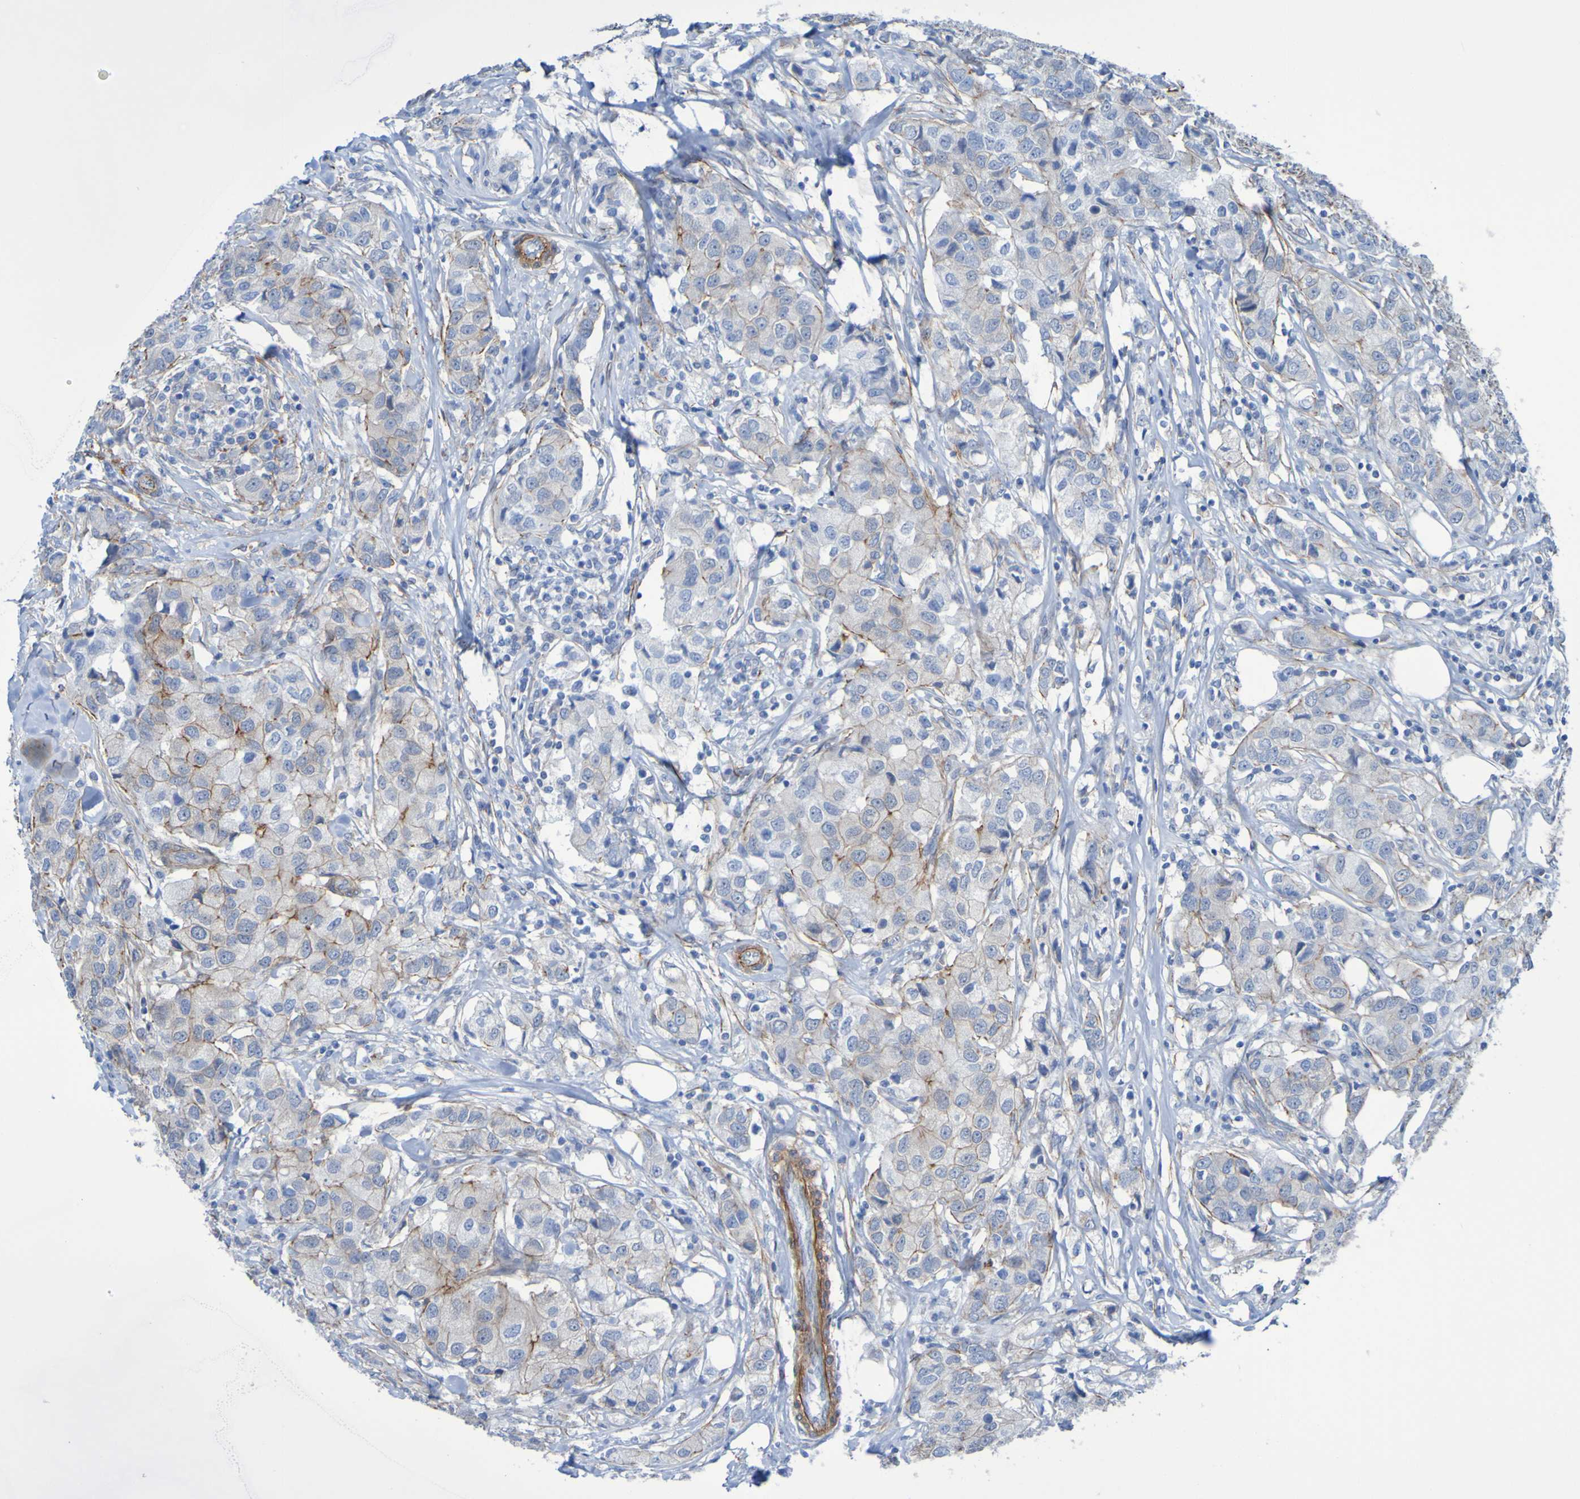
{"staining": {"intensity": "moderate", "quantity": "25%-75%", "location": "cytoplasmic/membranous"}, "tissue": "breast cancer", "cell_type": "Tumor cells", "image_type": "cancer", "snomed": [{"axis": "morphology", "description": "Duct carcinoma"}, {"axis": "topography", "description": "Breast"}], "caption": "Immunohistochemical staining of breast cancer (infiltrating ductal carcinoma) displays moderate cytoplasmic/membranous protein positivity in approximately 25%-75% of tumor cells.", "gene": "LPP", "patient": {"sex": "female", "age": 80}}